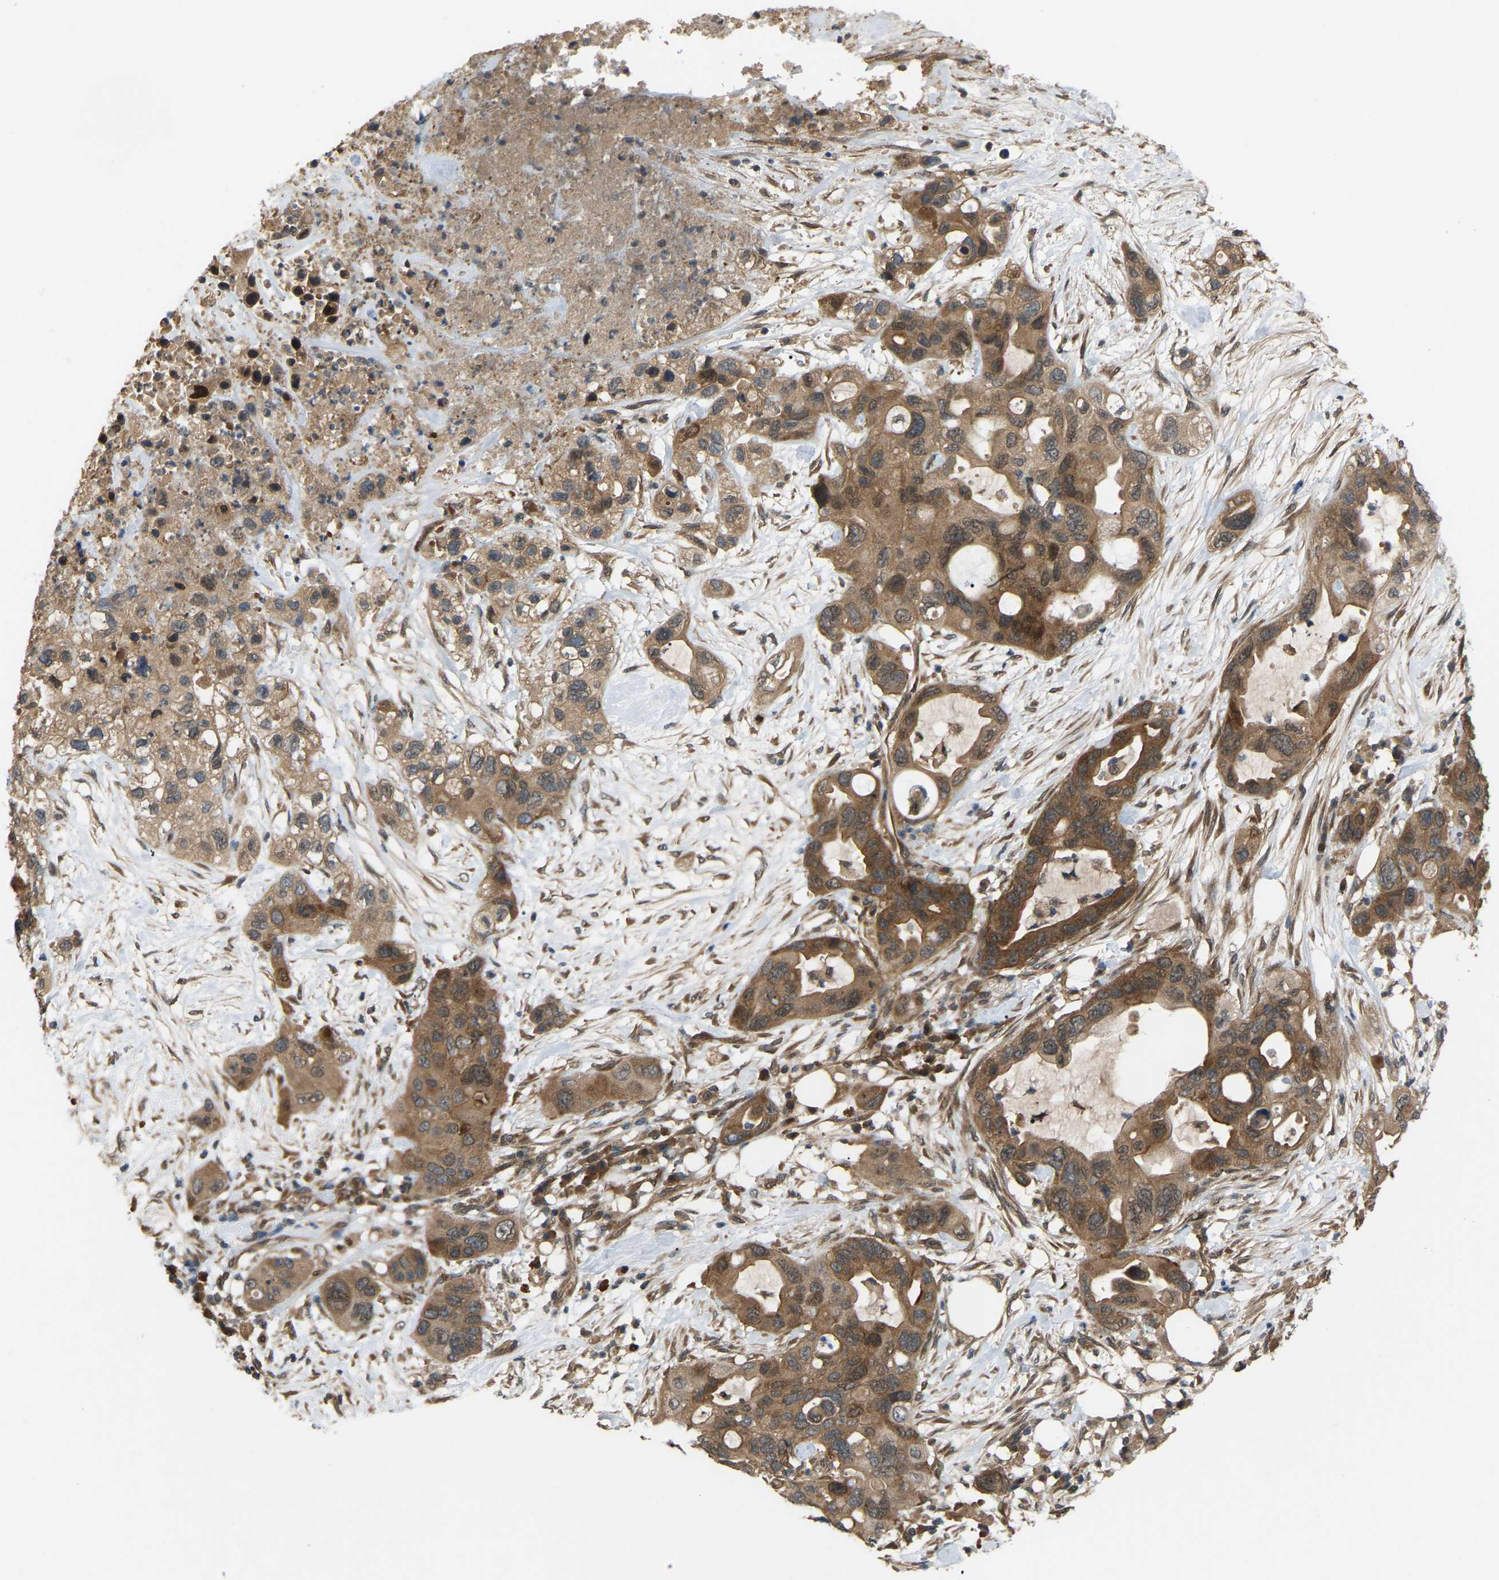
{"staining": {"intensity": "strong", "quantity": ">75%", "location": "cytoplasmic/membranous"}, "tissue": "pancreatic cancer", "cell_type": "Tumor cells", "image_type": "cancer", "snomed": [{"axis": "morphology", "description": "Adenocarcinoma, NOS"}, {"axis": "topography", "description": "Pancreas"}], "caption": "Immunohistochemical staining of pancreatic cancer (adenocarcinoma) demonstrates high levels of strong cytoplasmic/membranous positivity in approximately >75% of tumor cells.", "gene": "CROT", "patient": {"sex": "female", "age": 71}}